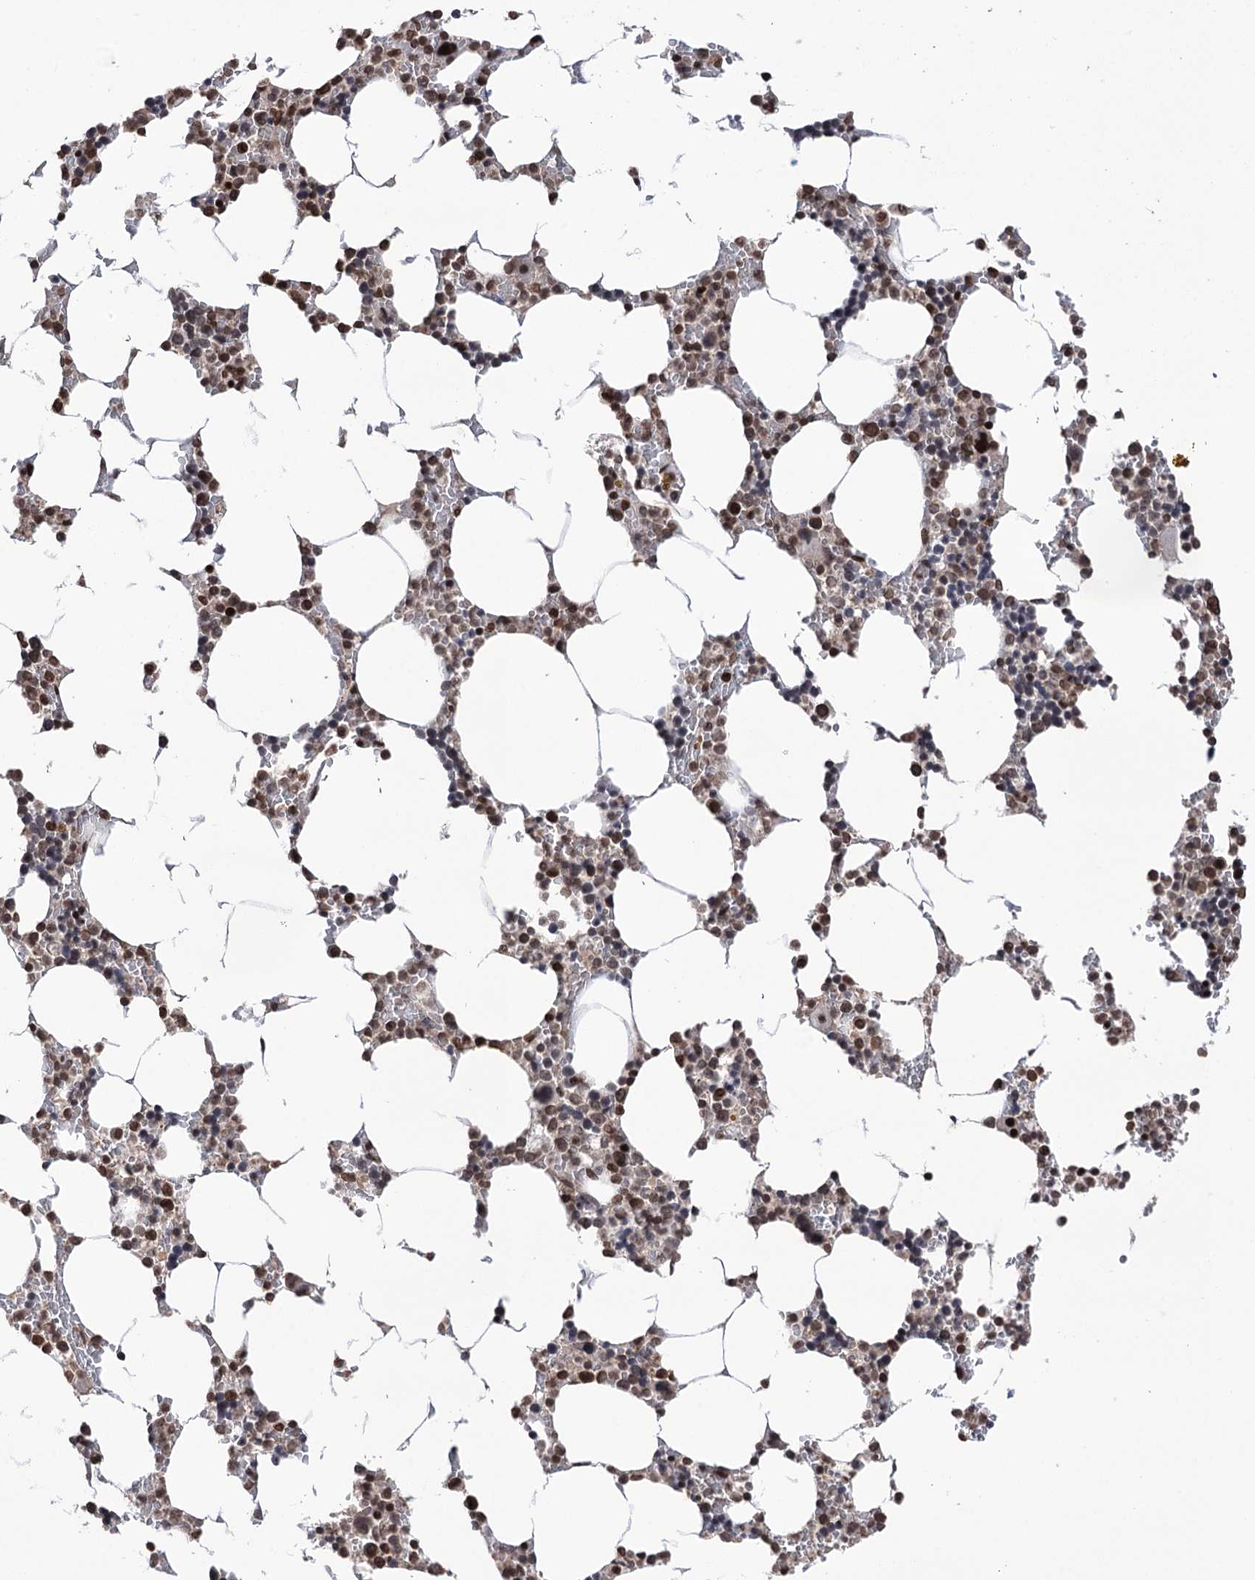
{"staining": {"intensity": "moderate", "quantity": "25%-75%", "location": "nuclear"}, "tissue": "bone marrow", "cell_type": "Hematopoietic cells", "image_type": "normal", "snomed": [{"axis": "morphology", "description": "Normal tissue, NOS"}, {"axis": "topography", "description": "Bone marrow"}], "caption": "Brown immunohistochemical staining in normal human bone marrow exhibits moderate nuclear staining in approximately 25%-75% of hematopoietic cells. Nuclei are stained in blue.", "gene": "CCDC77", "patient": {"sex": "male", "age": 70}}